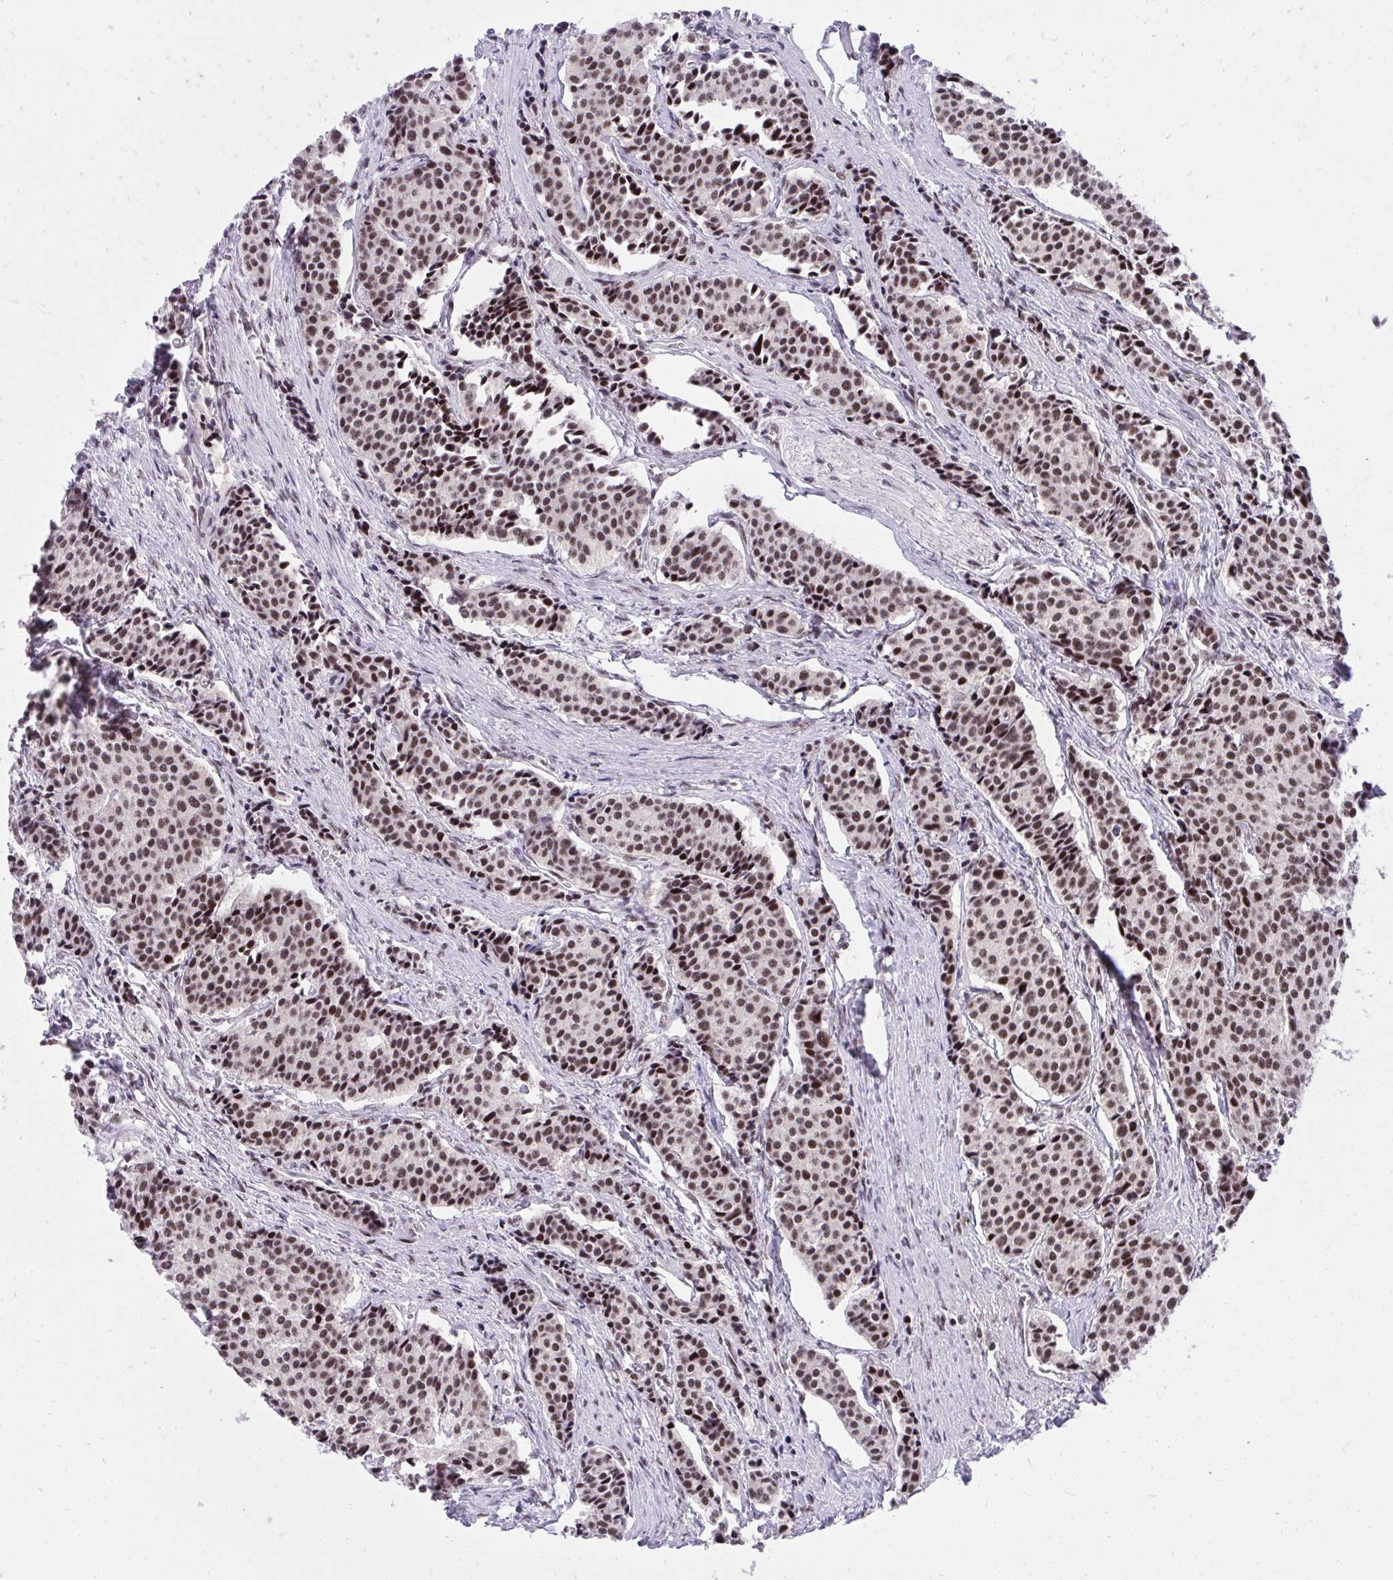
{"staining": {"intensity": "moderate", "quantity": ">75%", "location": "nuclear"}, "tissue": "carcinoid", "cell_type": "Tumor cells", "image_type": "cancer", "snomed": [{"axis": "morphology", "description": "Carcinoid, malignant, NOS"}, {"axis": "topography", "description": "Small intestine"}], "caption": "Brown immunohistochemical staining in human carcinoid demonstrates moderate nuclear positivity in about >75% of tumor cells.", "gene": "SYNE4", "patient": {"sex": "male", "age": 73}}